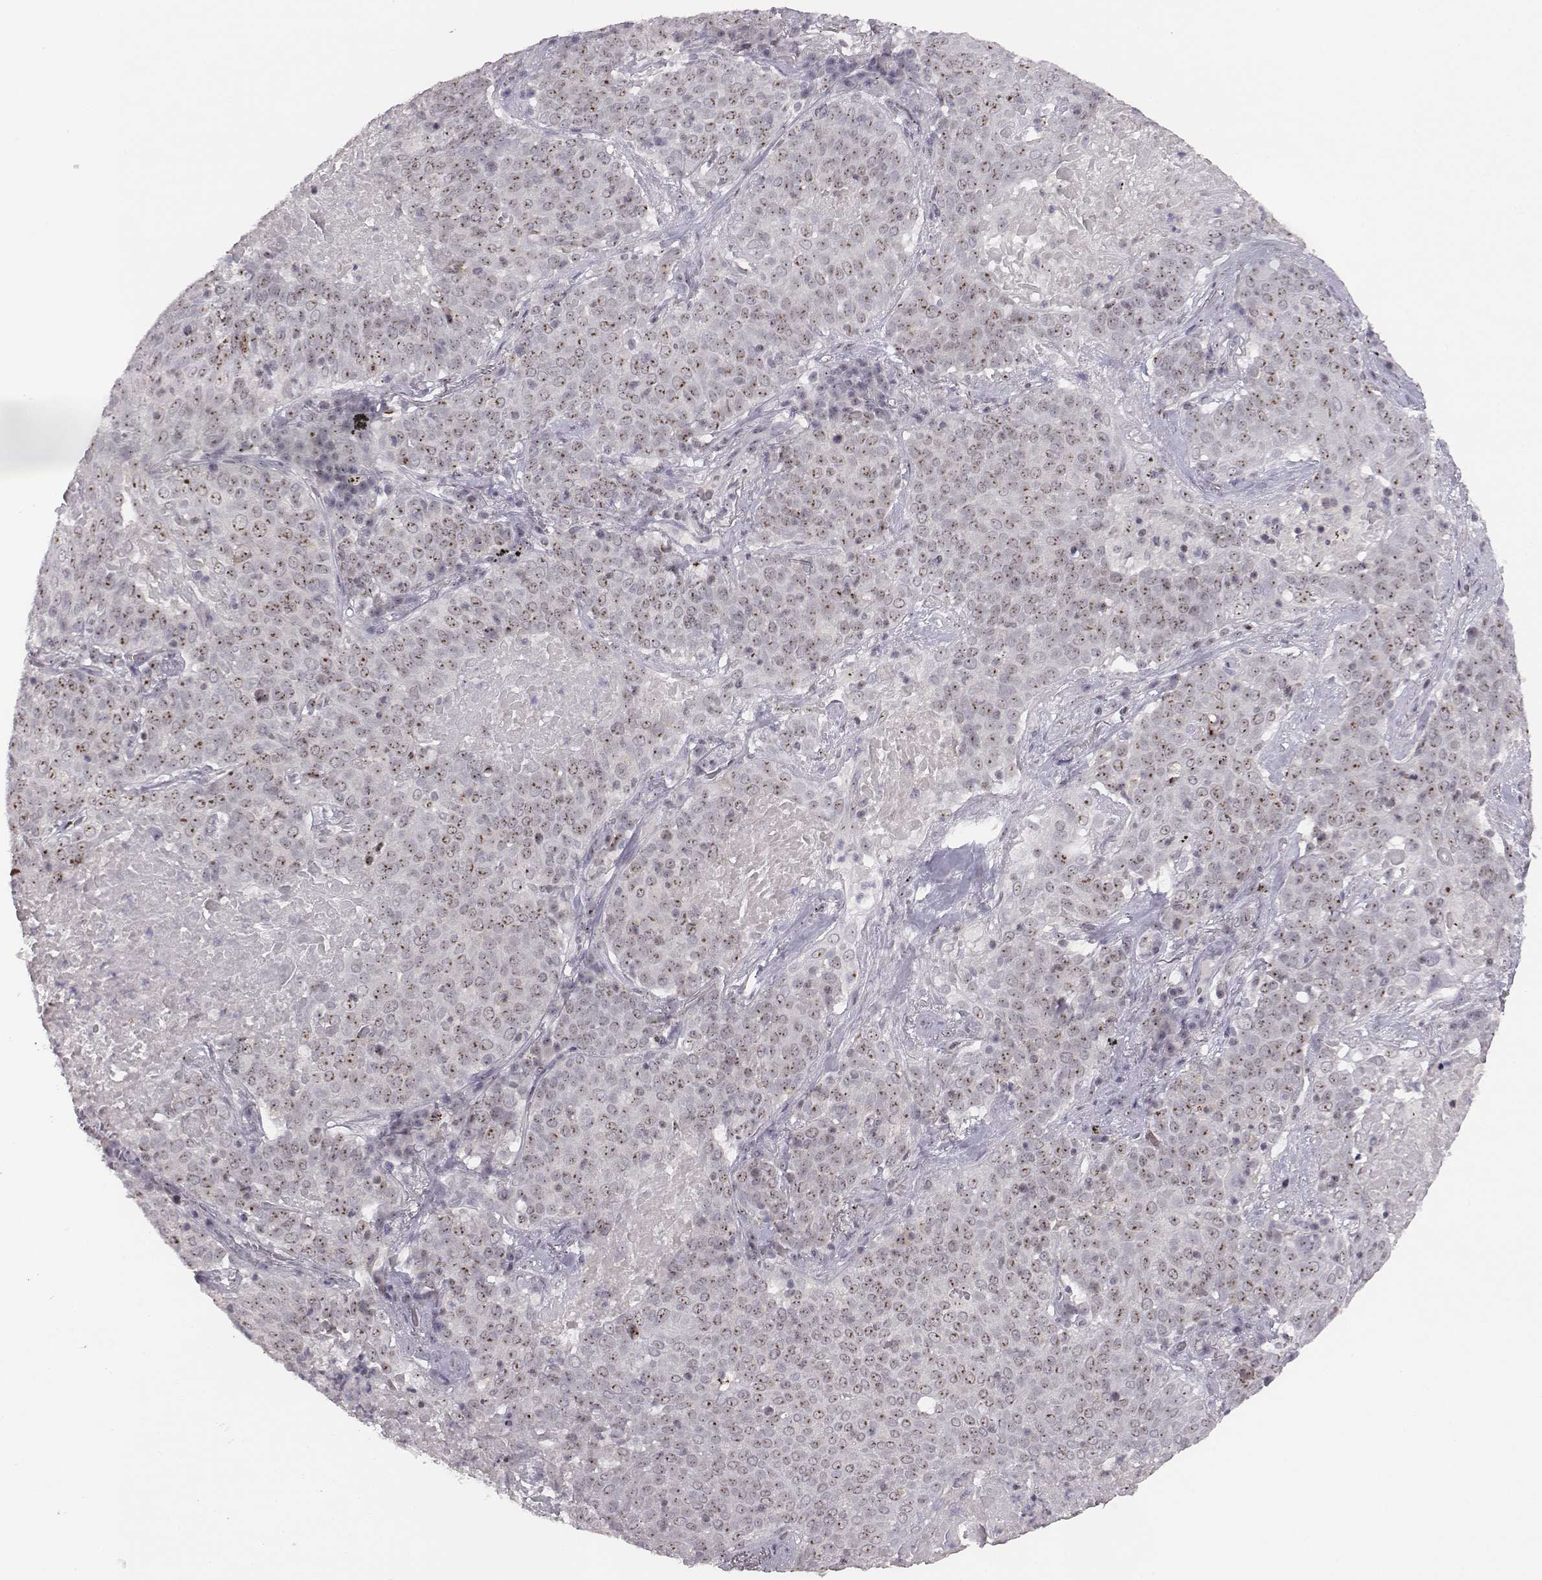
{"staining": {"intensity": "strong", "quantity": "25%-75%", "location": "nuclear"}, "tissue": "lung cancer", "cell_type": "Tumor cells", "image_type": "cancer", "snomed": [{"axis": "morphology", "description": "Squamous cell carcinoma, NOS"}, {"axis": "topography", "description": "Lung"}], "caption": "Immunohistochemistry (IHC) (DAB (3,3'-diaminobenzidine)) staining of lung cancer (squamous cell carcinoma) reveals strong nuclear protein expression in approximately 25%-75% of tumor cells.", "gene": "NIFK", "patient": {"sex": "male", "age": 82}}